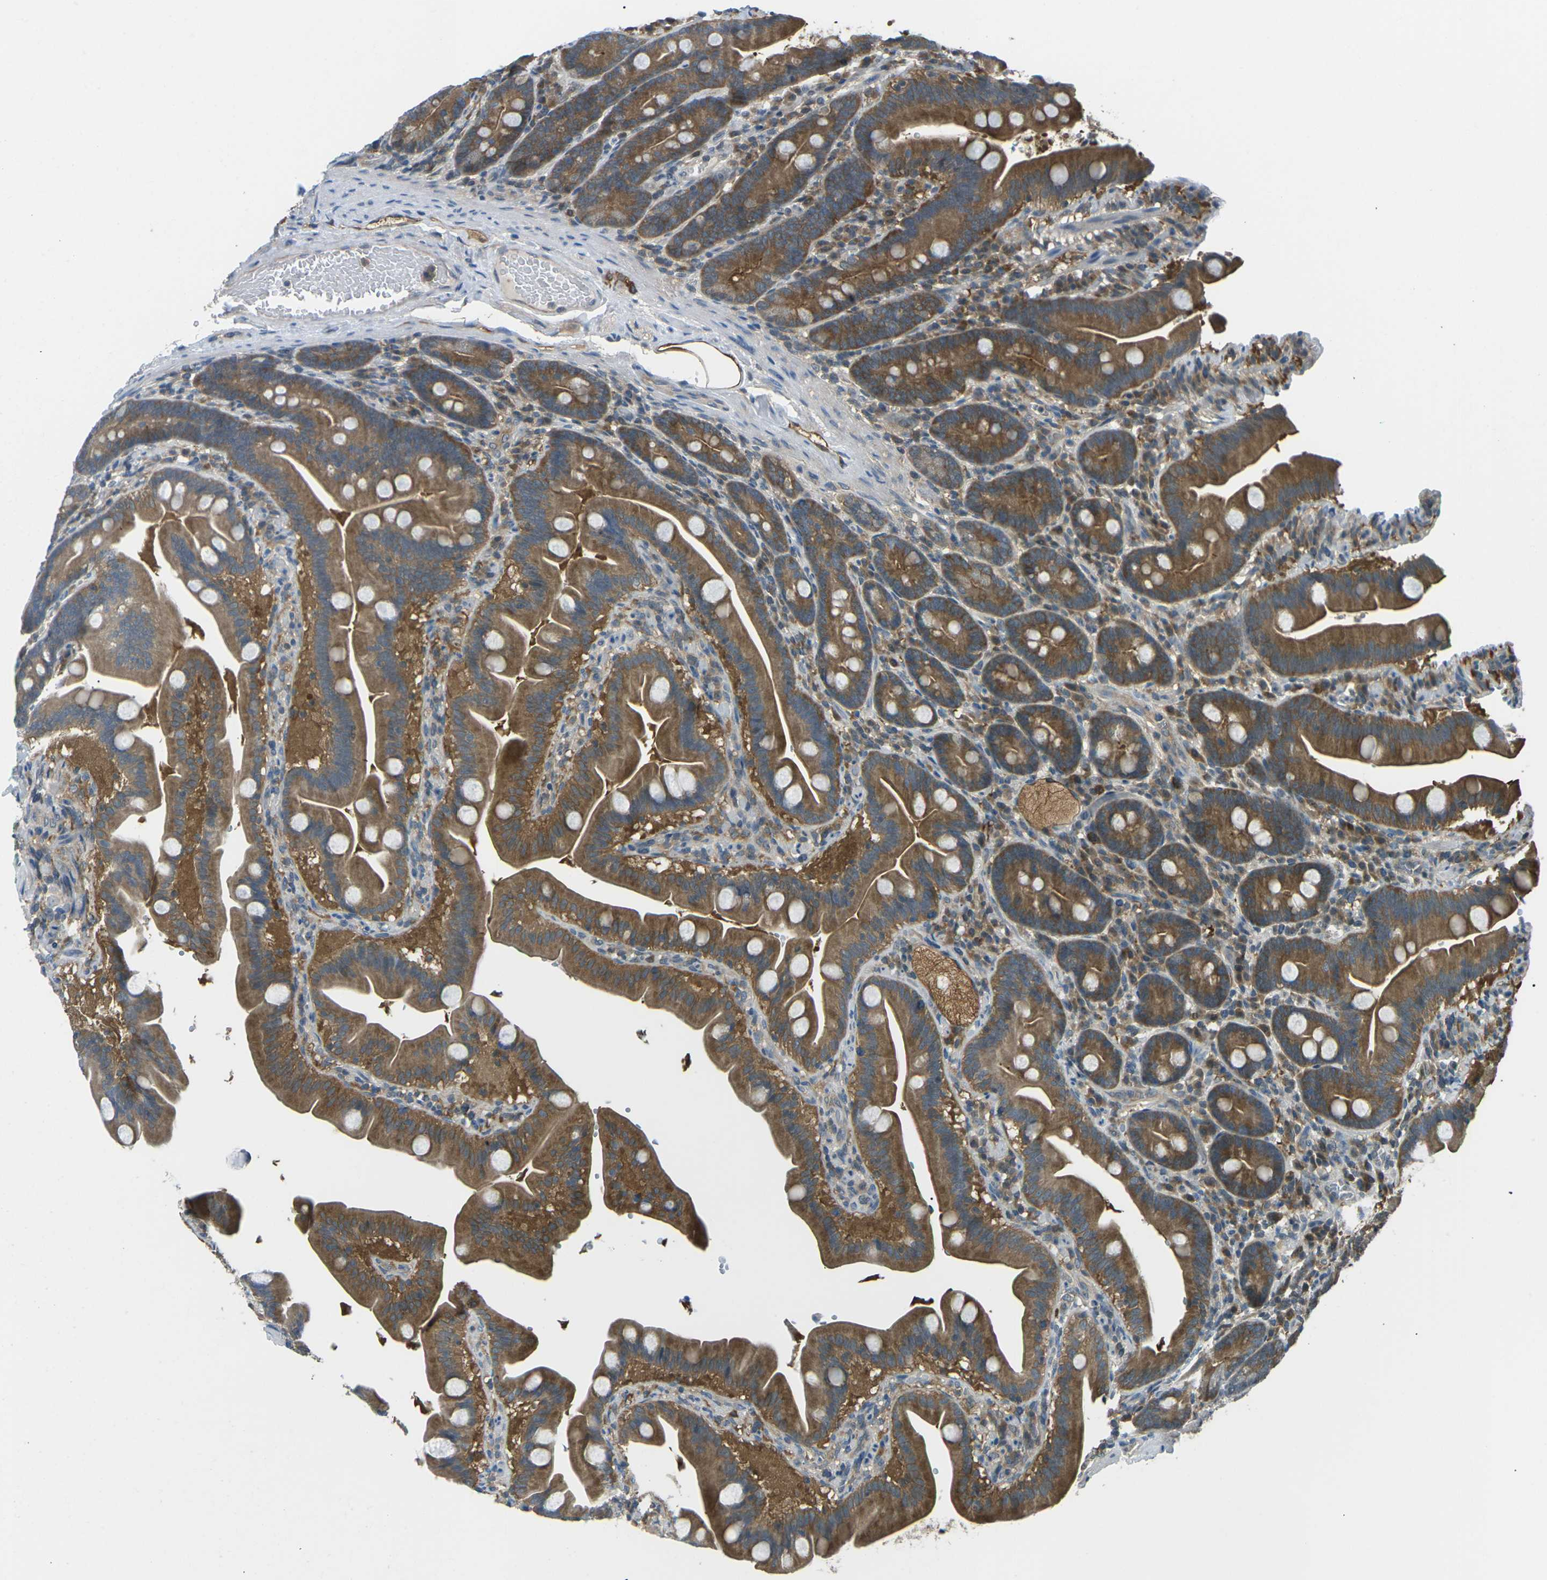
{"staining": {"intensity": "moderate", "quantity": ">75%", "location": "cytoplasmic/membranous"}, "tissue": "duodenum", "cell_type": "Glandular cells", "image_type": "normal", "snomed": [{"axis": "morphology", "description": "Normal tissue, NOS"}, {"axis": "topography", "description": "Duodenum"}], "caption": "Benign duodenum displays moderate cytoplasmic/membranous expression in about >75% of glandular cells, visualized by immunohistochemistry.", "gene": "PIEZO2", "patient": {"sex": "male", "age": 54}}